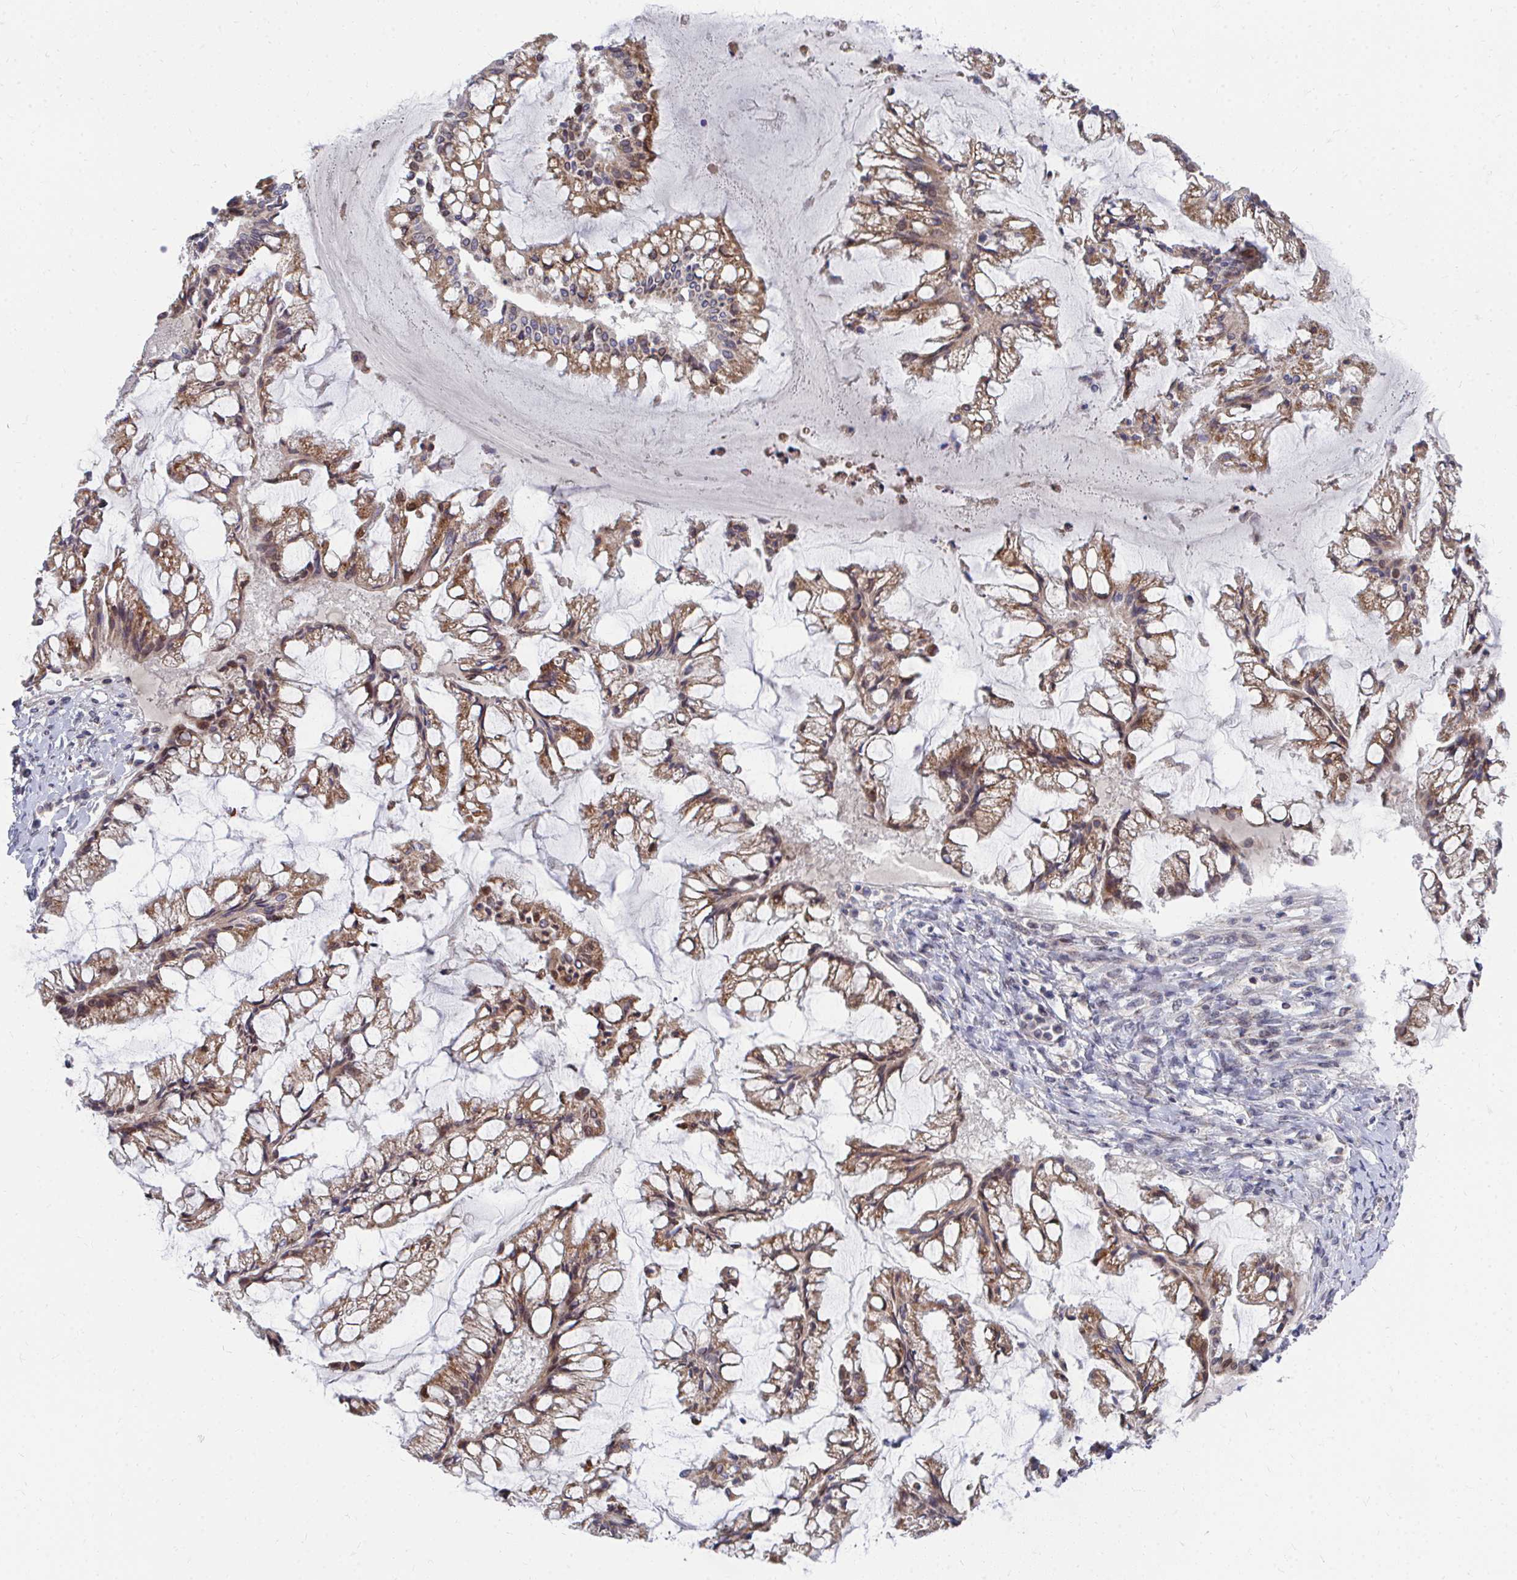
{"staining": {"intensity": "moderate", "quantity": ">75%", "location": "cytoplasmic/membranous"}, "tissue": "ovarian cancer", "cell_type": "Tumor cells", "image_type": "cancer", "snomed": [{"axis": "morphology", "description": "Cystadenocarcinoma, mucinous, NOS"}, {"axis": "topography", "description": "Ovary"}], "caption": "Mucinous cystadenocarcinoma (ovarian) stained with a protein marker exhibits moderate staining in tumor cells.", "gene": "PEX3", "patient": {"sex": "female", "age": 73}}